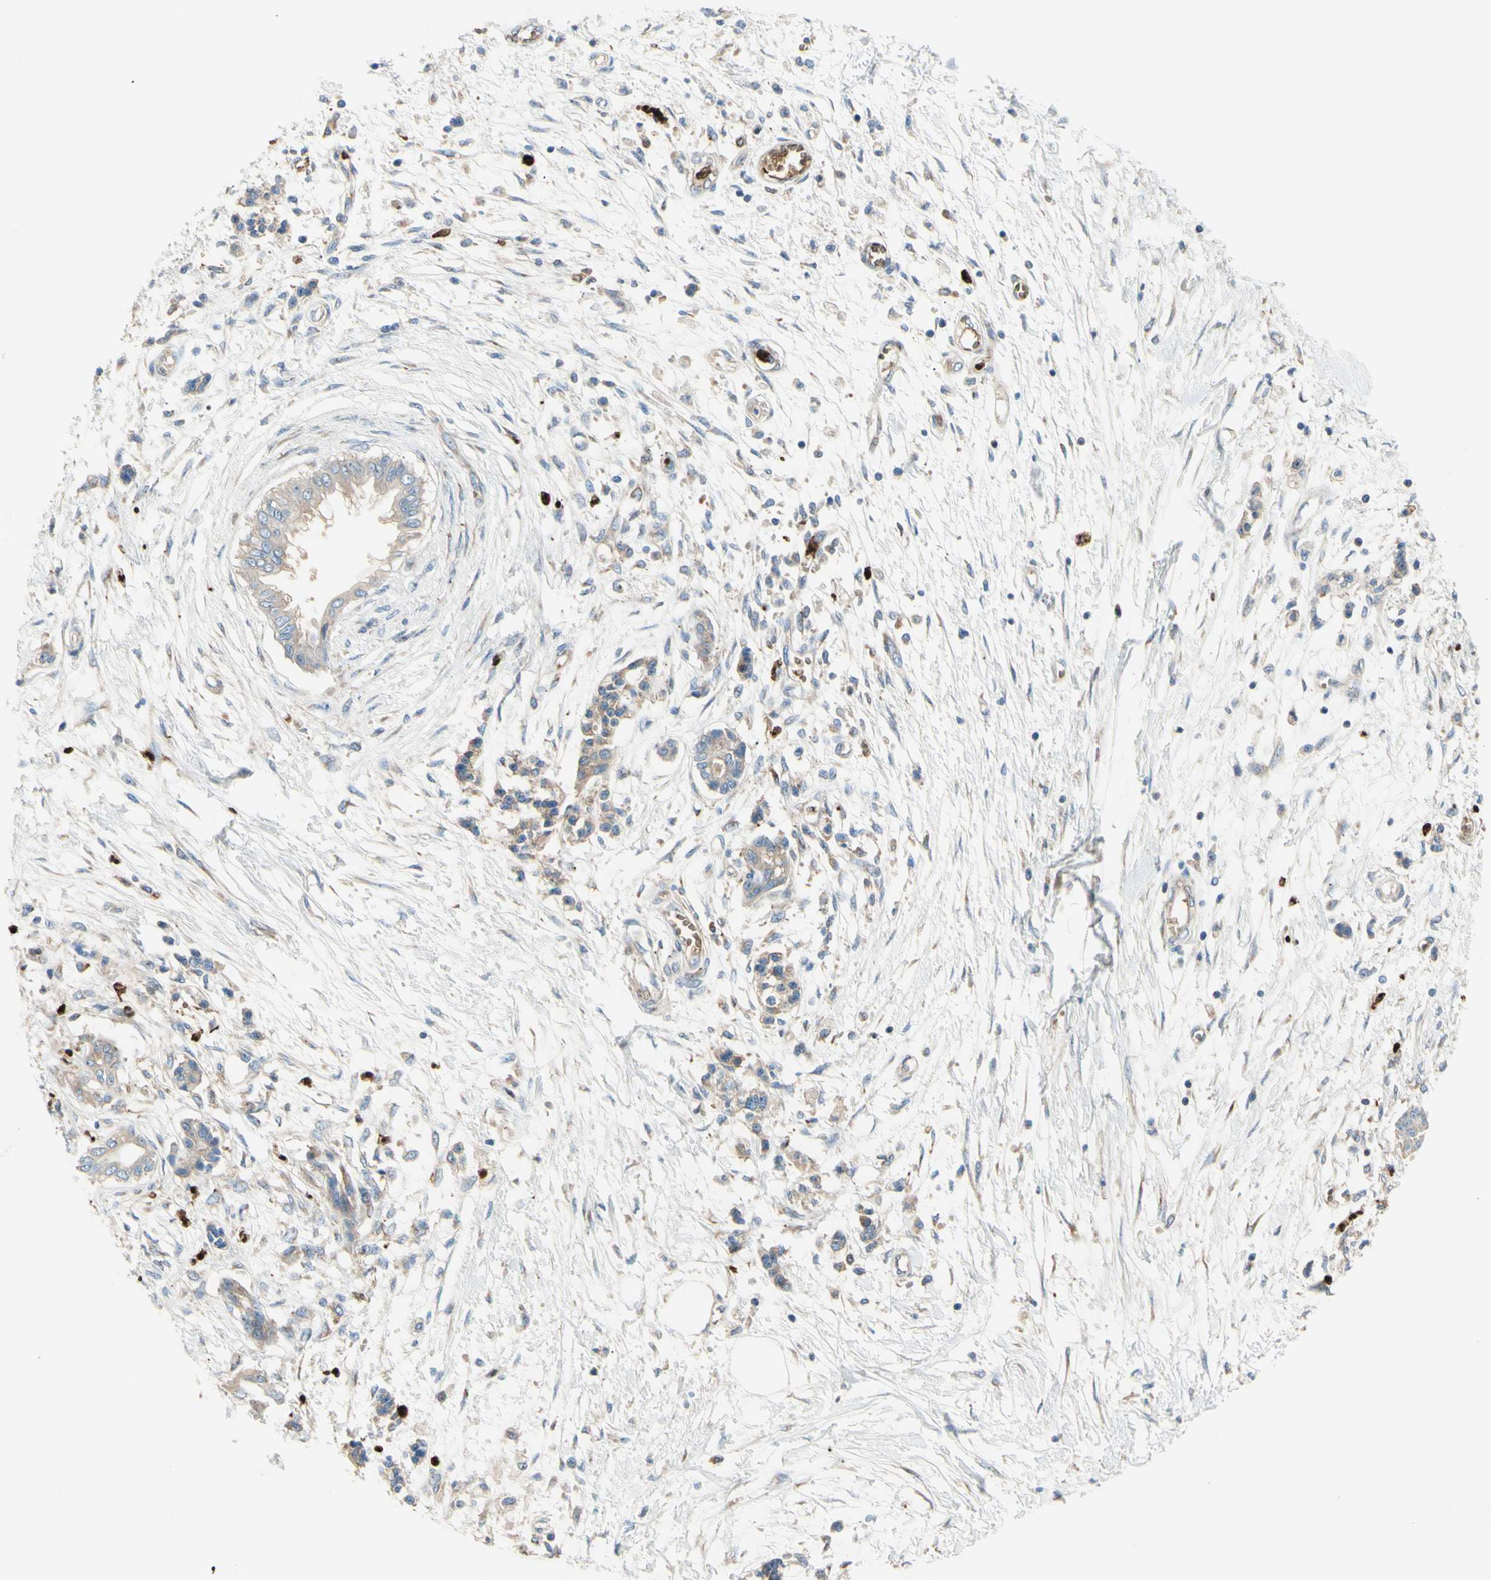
{"staining": {"intensity": "weak", "quantity": ">75%", "location": "cytoplasmic/membranous"}, "tissue": "pancreatic cancer", "cell_type": "Tumor cells", "image_type": "cancer", "snomed": [{"axis": "morphology", "description": "Adenocarcinoma, NOS"}, {"axis": "topography", "description": "Pancreas"}], "caption": "IHC (DAB (3,3'-diaminobenzidine)) staining of human pancreatic cancer exhibits weak cytoplasmic/membranous protein staining in about >75% of tumor cells.", "gene": "USP9X", "patient": {"sex": "male", "age": 56}}